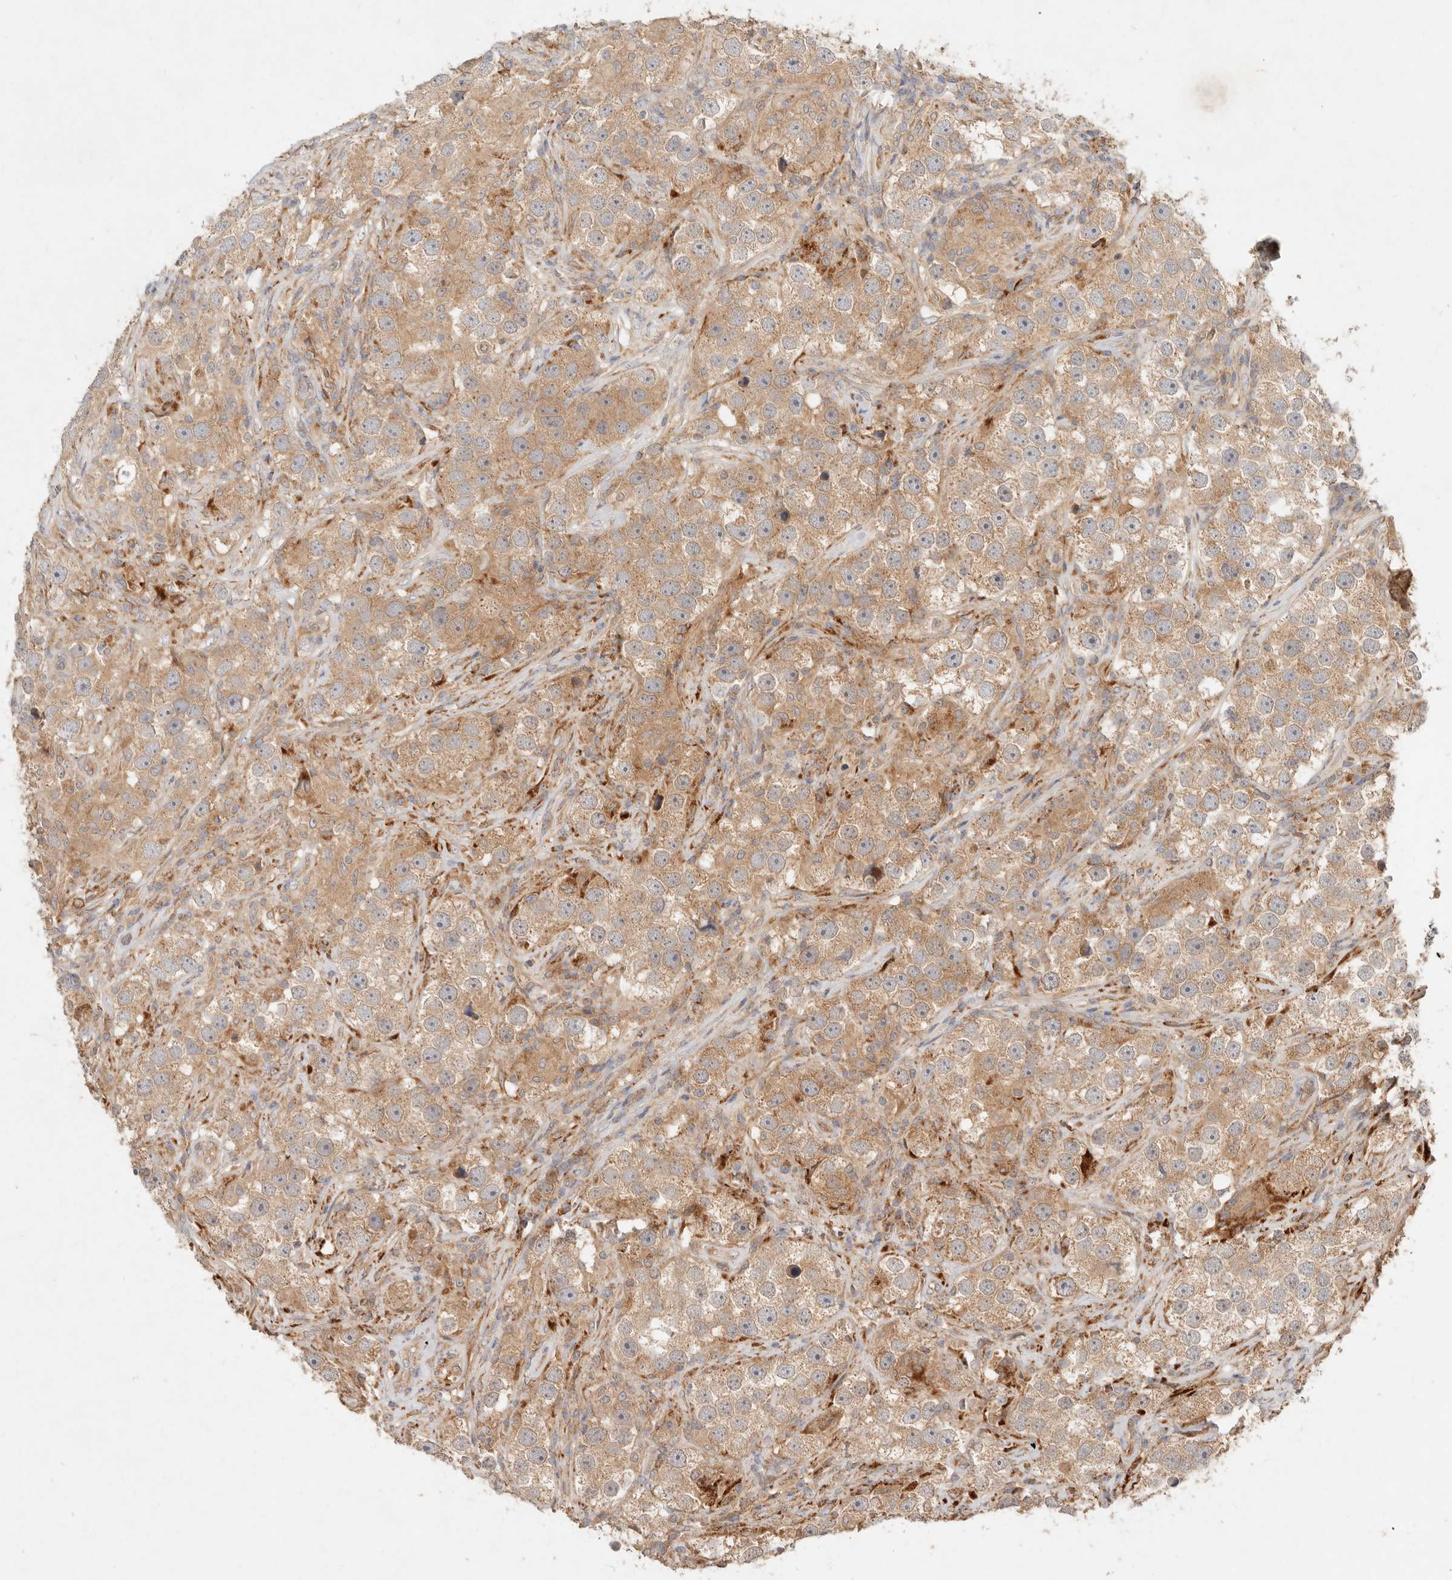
{"staining": {"intensity": "moderate", "quantity": ">75%", "location": "cytoplasmic/membranous"}, "tissue": "testis cancer", "cell_type": "Tumor cells", "image_type": "cancer", "snomed": [{"axis": "morphology", "description": "Seminoma, NOS"}, {"axis": "topography", "description": "Testis"}], "caption": "This is an image of immunohistochemistry staining of testis seminoma, which shows moderate positivity in the cytoplasmic/membranous of tumor cells.", "gene": "HECTD3", "patient": {"sex": "male", "age": 49}}